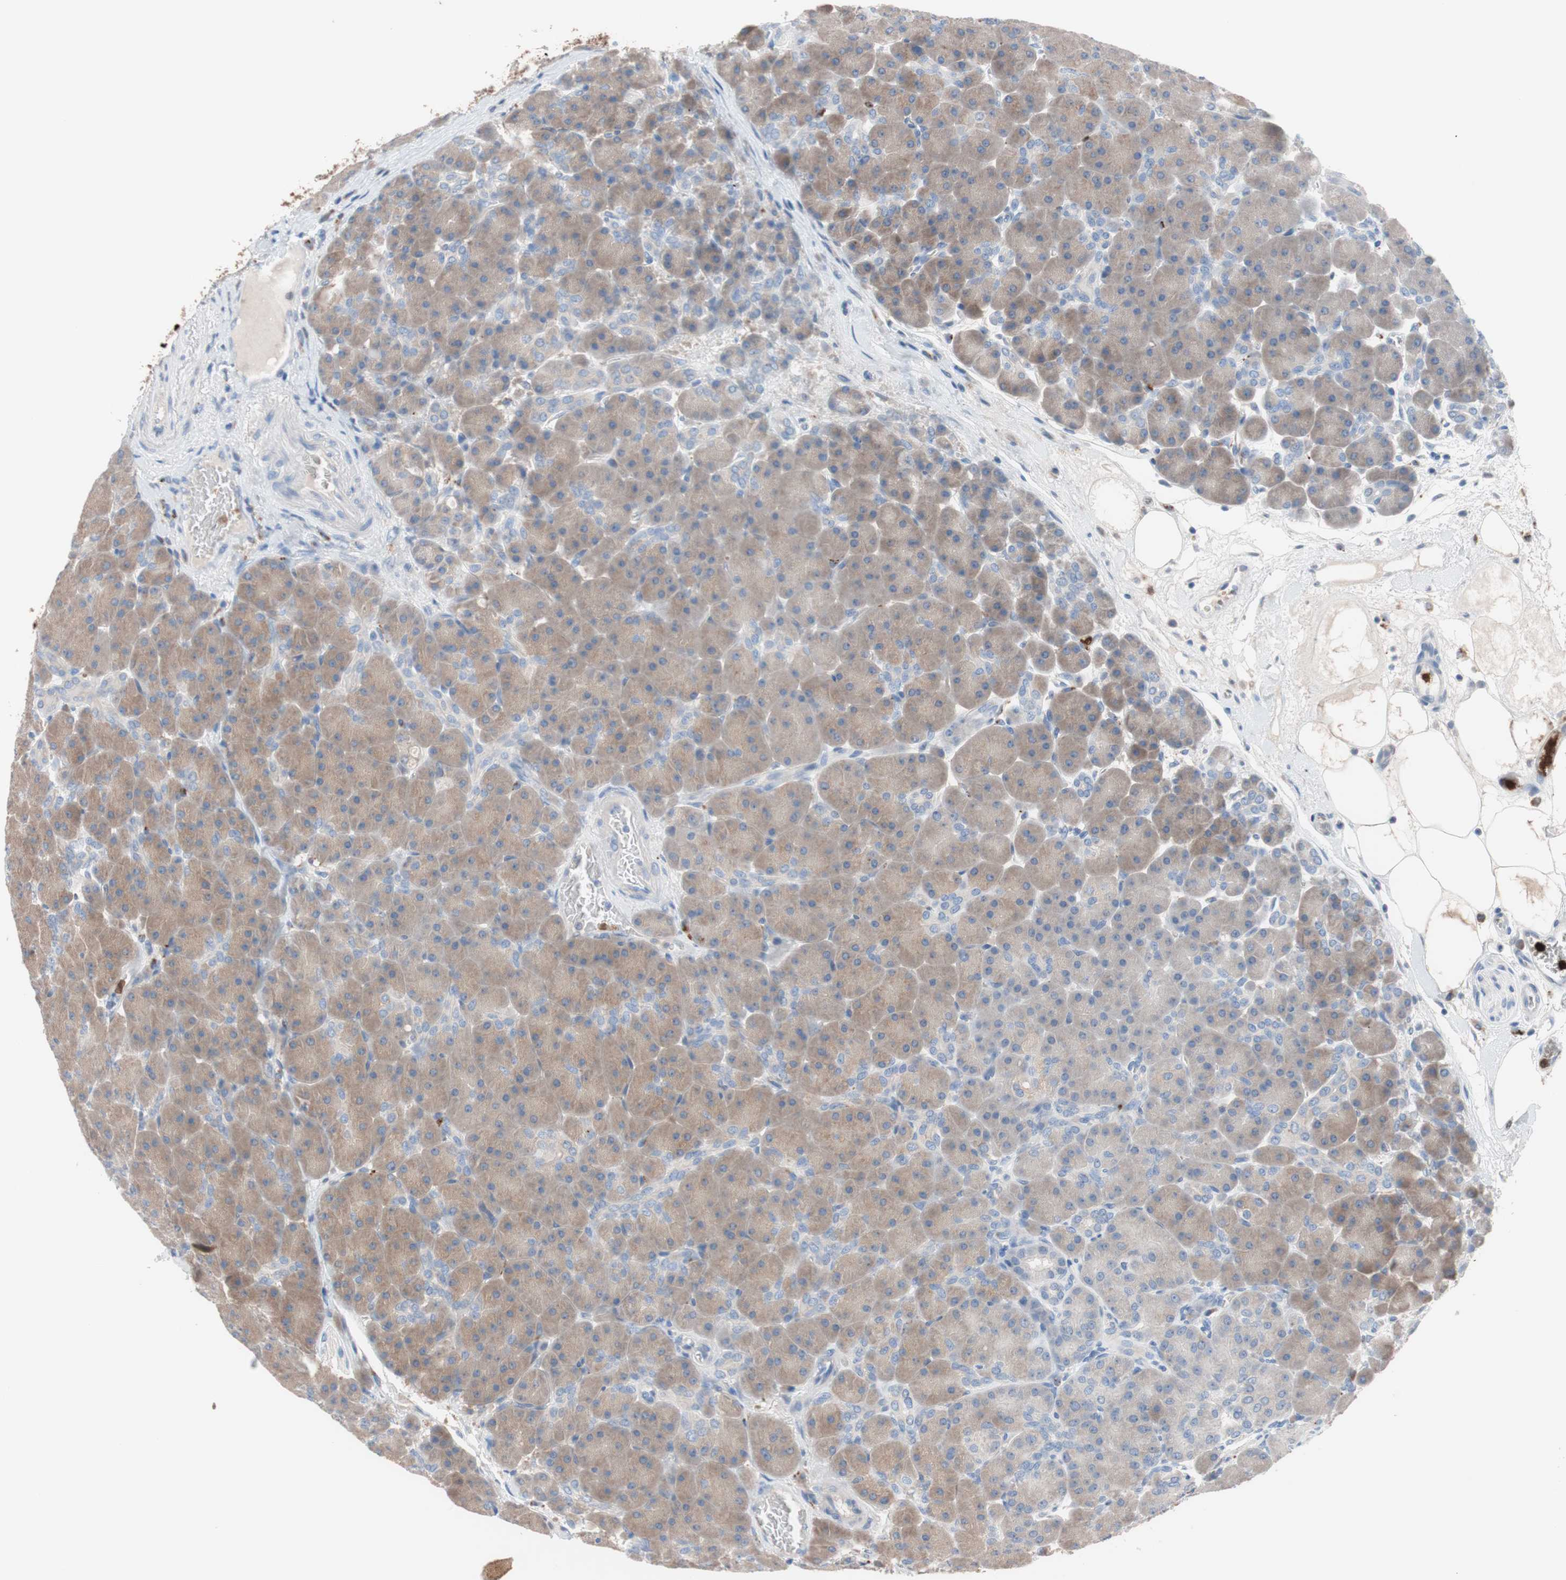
{"staining": {"intensity": "weak", "quantity": ">75%", "location": "cytoplasmic/membranous"}, "tissue": "pancreas", "cell_type": "Exocrine glandular cells", "image_type": "normal", "snomed": [{"axis": "morphology", "description": "Normal tissue, NOS"}, {"axis": "topography", "description": "Pancreas"}], "caption": "Immunohistochemical staining of normal human pancreas exhibits low levels of weak cytoplasmic/membranous staining in approximately >75% of exocrine glandular cells.", "gene": "CLEC4D", "patient": {"sex": "male", "age": 66}}